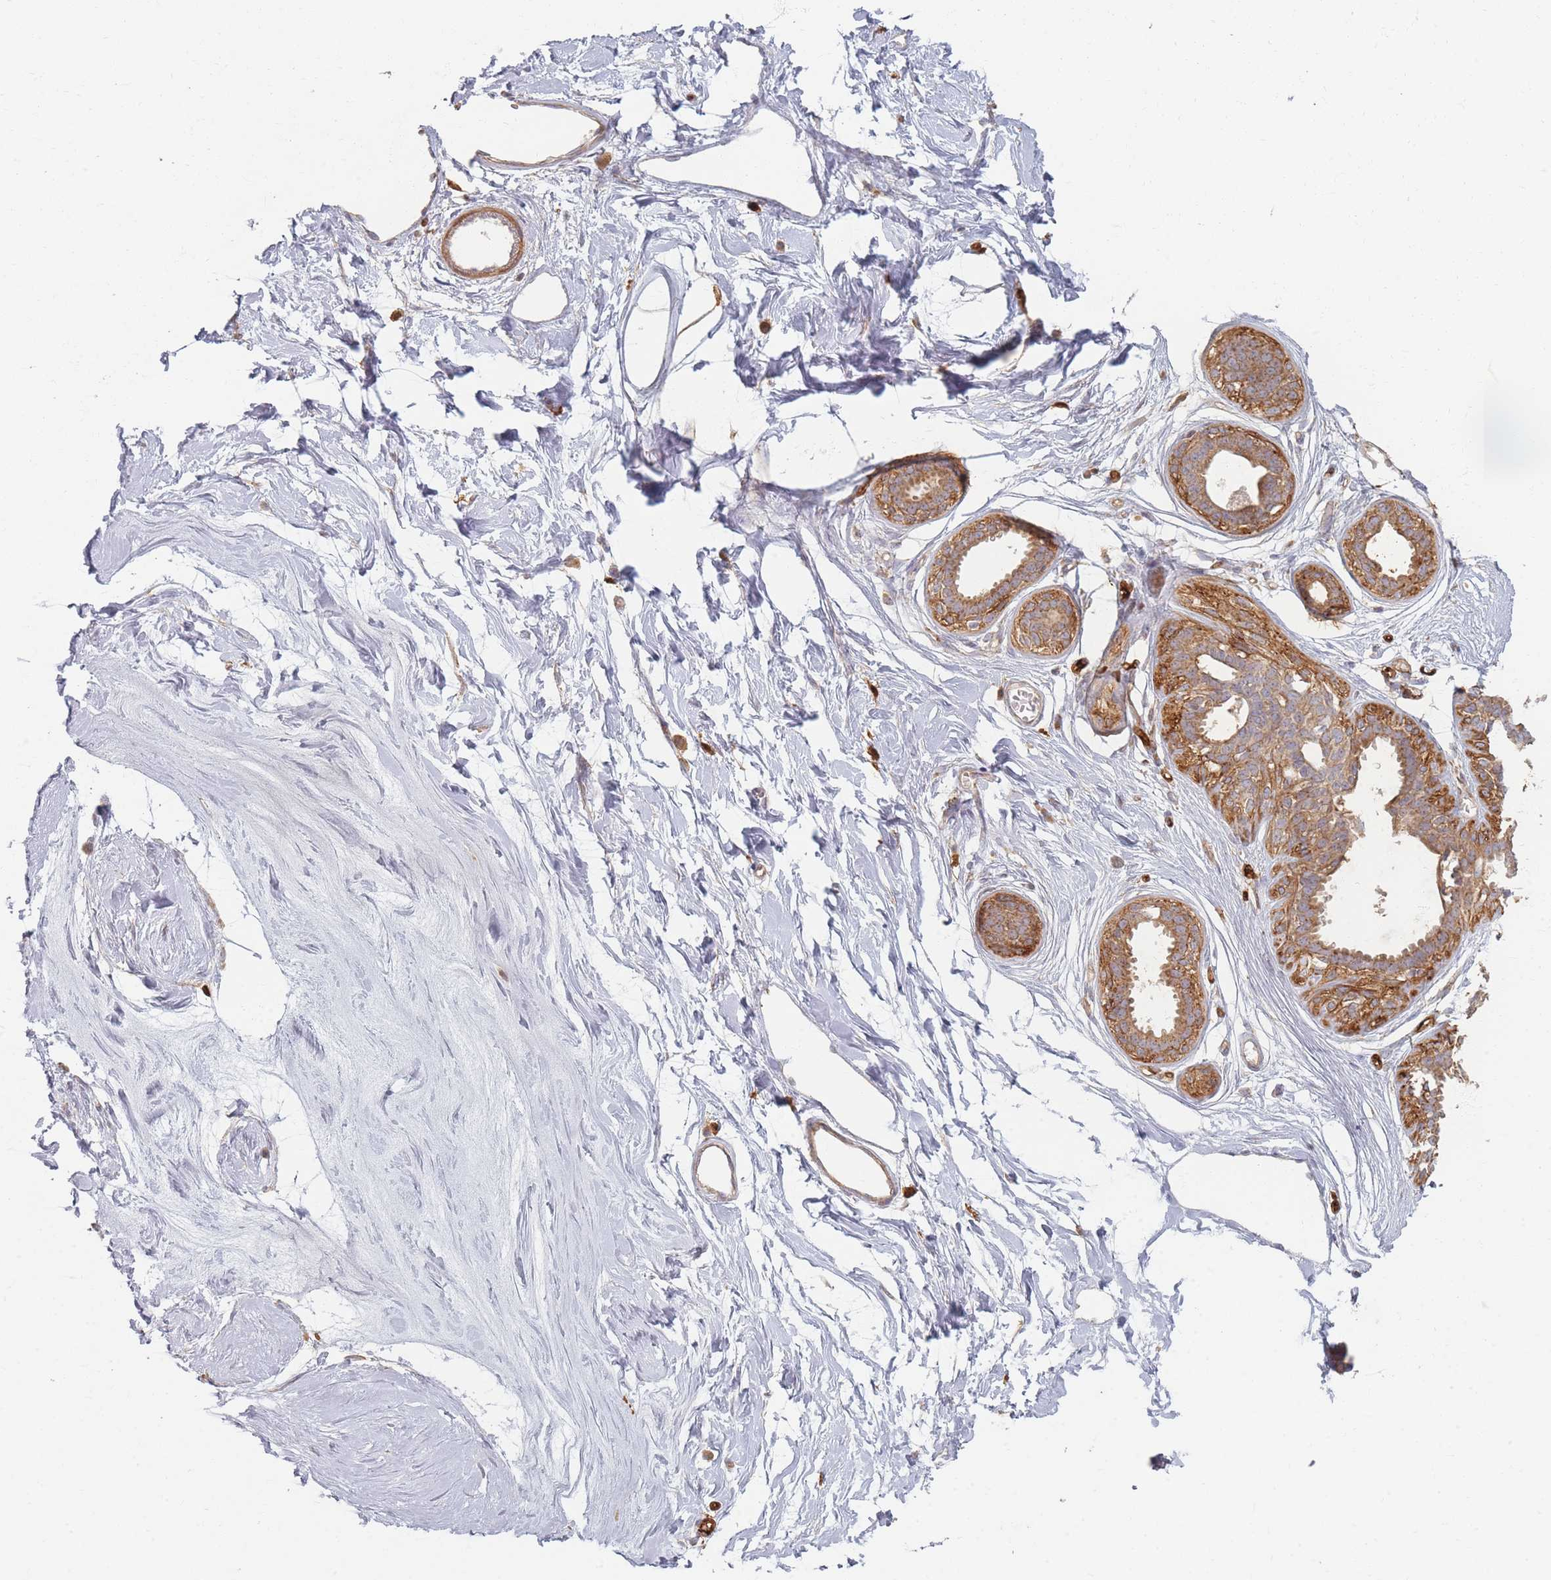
{"staining": {"intensity": "negative", "quantity": "none", "location": "none"}, "tissue": "breast", "cell_type": "Adipocytes", "image_type": "normal", "snomed": [{"axis": "morphology", "description": "Normal tissue, NOS"}, {"axis": "topography", "description": "Breast"}], "caption": "This is an IHC histopathology image of unremarkable breast. There is no expression in adipocytes.", "gene": "MRPS6", "patient": {"sex": "female", "age": 45}}